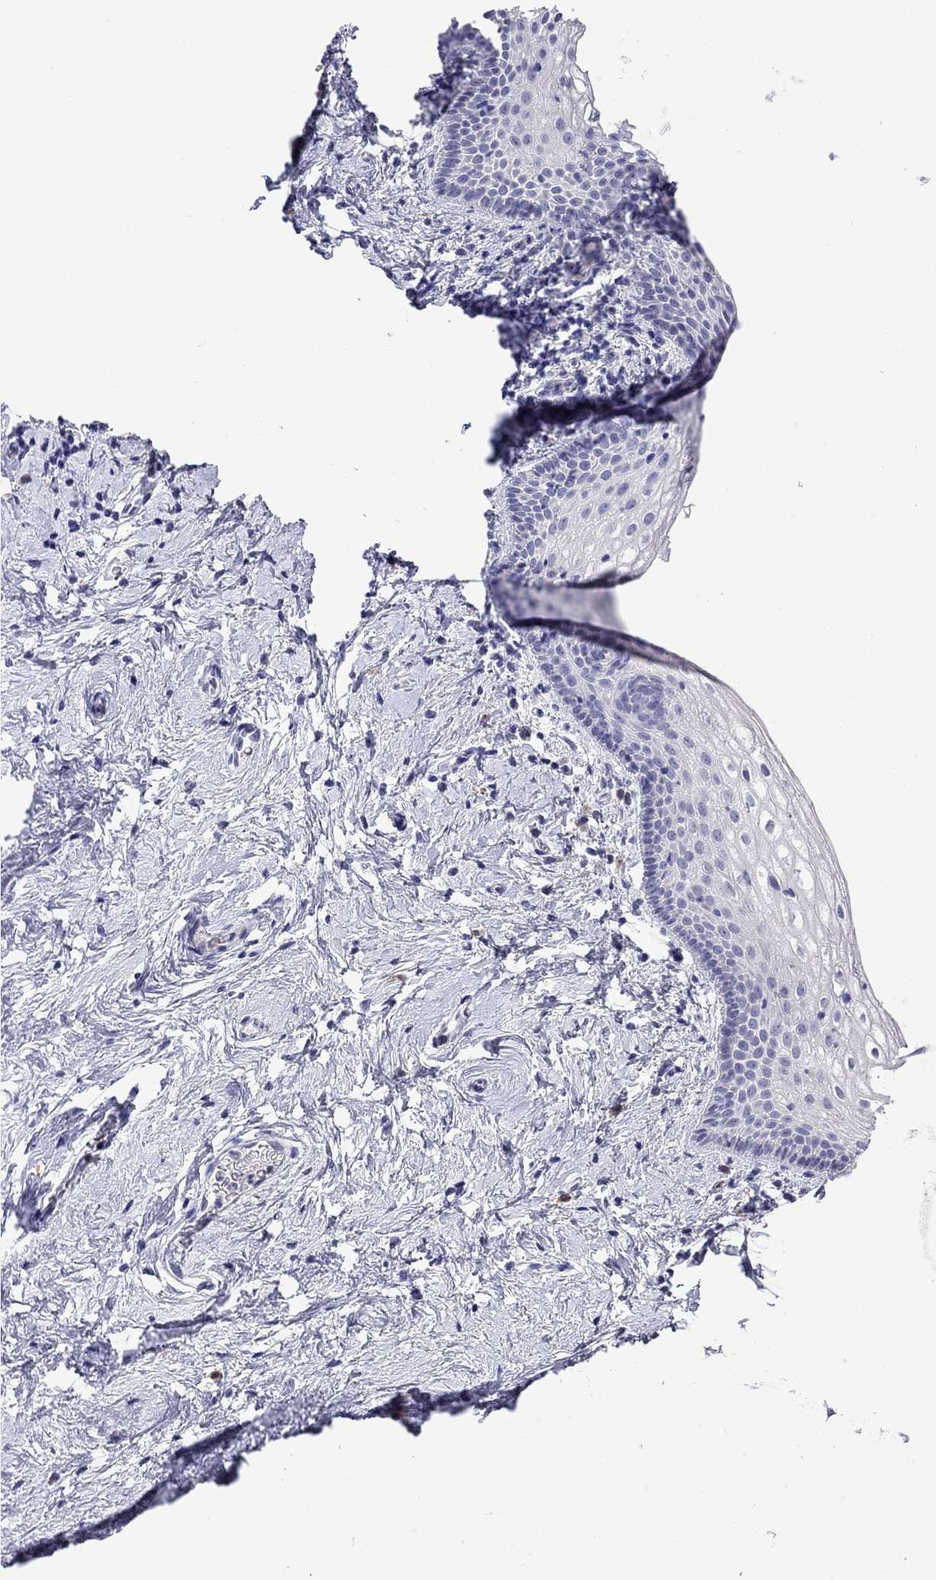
{"staining": {"intensity": "negative", "quantity": "none", "location": "none"}, "tissue": "vagina", "cell_type": "Squamous epithelial cells", "image_type": "normal", "snomed": [{"axis": "morphology", "description": "Normal tissue, NOS"}, {"axis": "topography", "description": "Vagina"}], "caption": "DAB immunohistochemical staining of benign human vagina shows no significant positivity in squamous epithelial cells. (DAB (3,3'-diaminobenzidine) IHC with hematoxylin counter stain).", "gene": "STAR", "patient": {"sex": "female", "age": 61}}